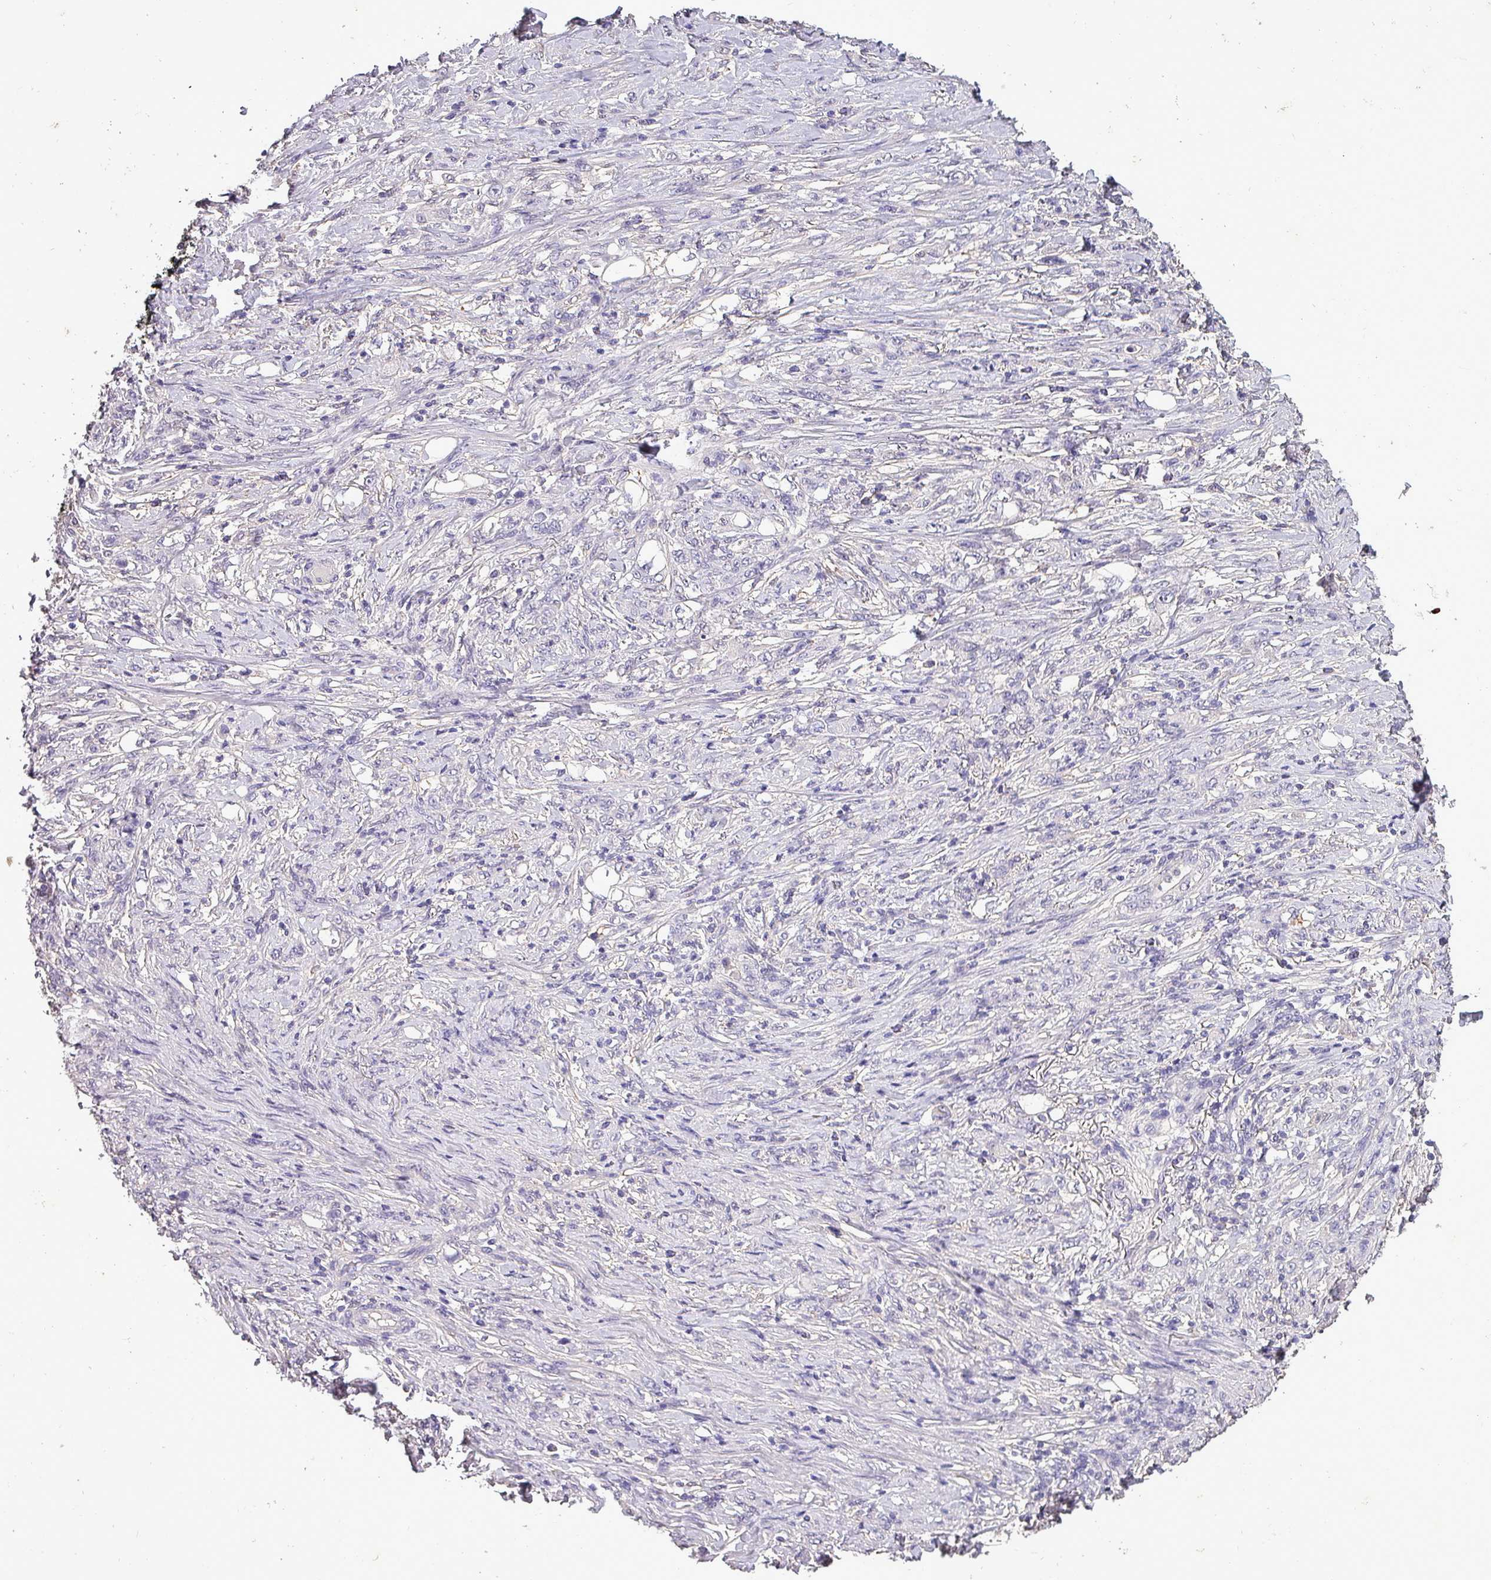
{"staining": {"intensity": "negative", "quantity": "none", "location": "none"}, "tissue": "stomach cancer", "cell_type": "Tumor cells", "image_type": "cancer", "snomed": [{"axis": "morphology", "description": "Adenocarcinoma, NOS"}, {"axis": "topography", "description": "Stomach"}], "caption": "Photomicrograph shows no significant protein positivity in tumor cells of stomach cancer (adenocarcinoma).", "gene": "HTRA4", "patient": {"sex": "female", "age": 79}}